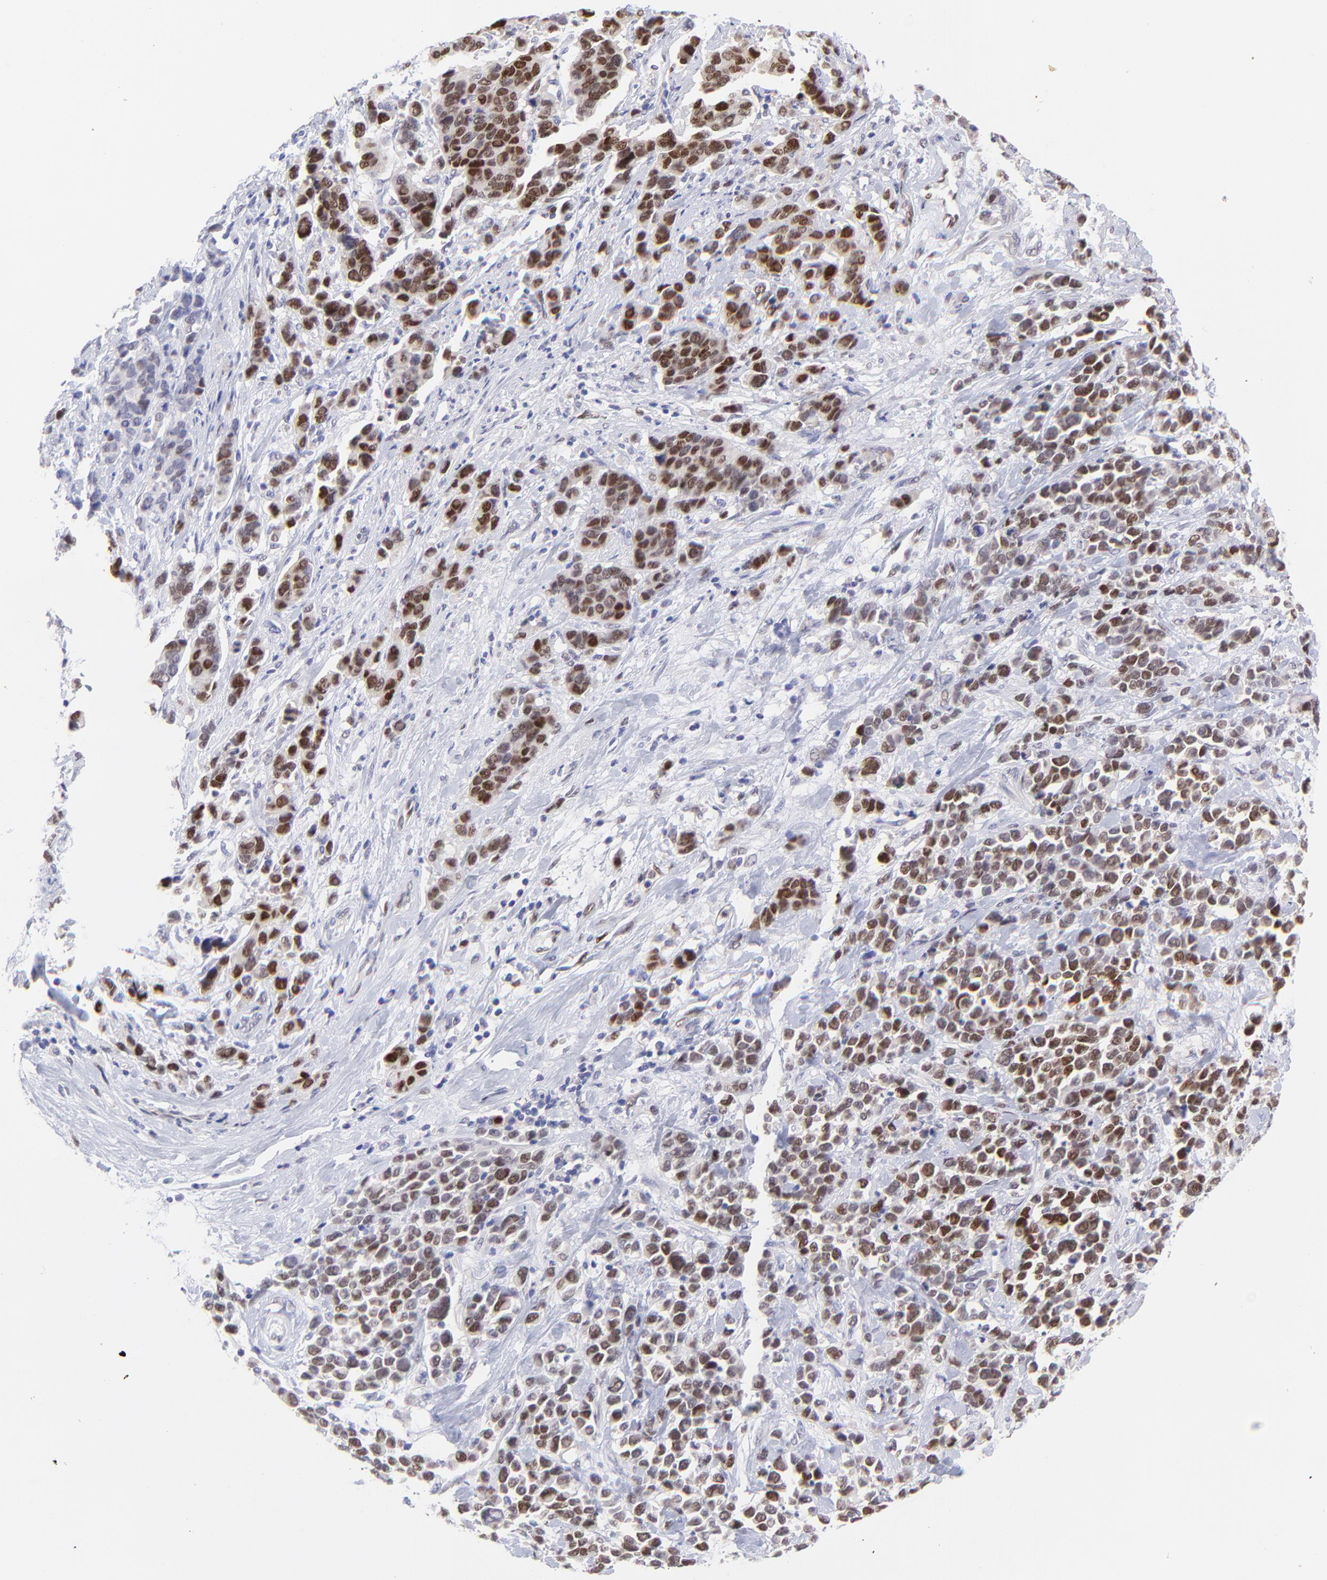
{"staining": {"intensity": "moderate", "quantity": ">75%", "location": "nuclear"}, "tissue": "stomach cancer", "cell_type": "Tumor cells", "image_type": "cancer", "snomed": [{"axis": "morphology", "description": "Adenocarcinoma, NOS"}, {"axis": "topography", "description": "Stomach, upper"}], "caption": "Tumor cells show medium levels of moderate nuclear staining in about >75% of cells in human adenocarcinoma (stomach).", "gene": "KLF4", "patient": {"sex": "male", "age": 71}}